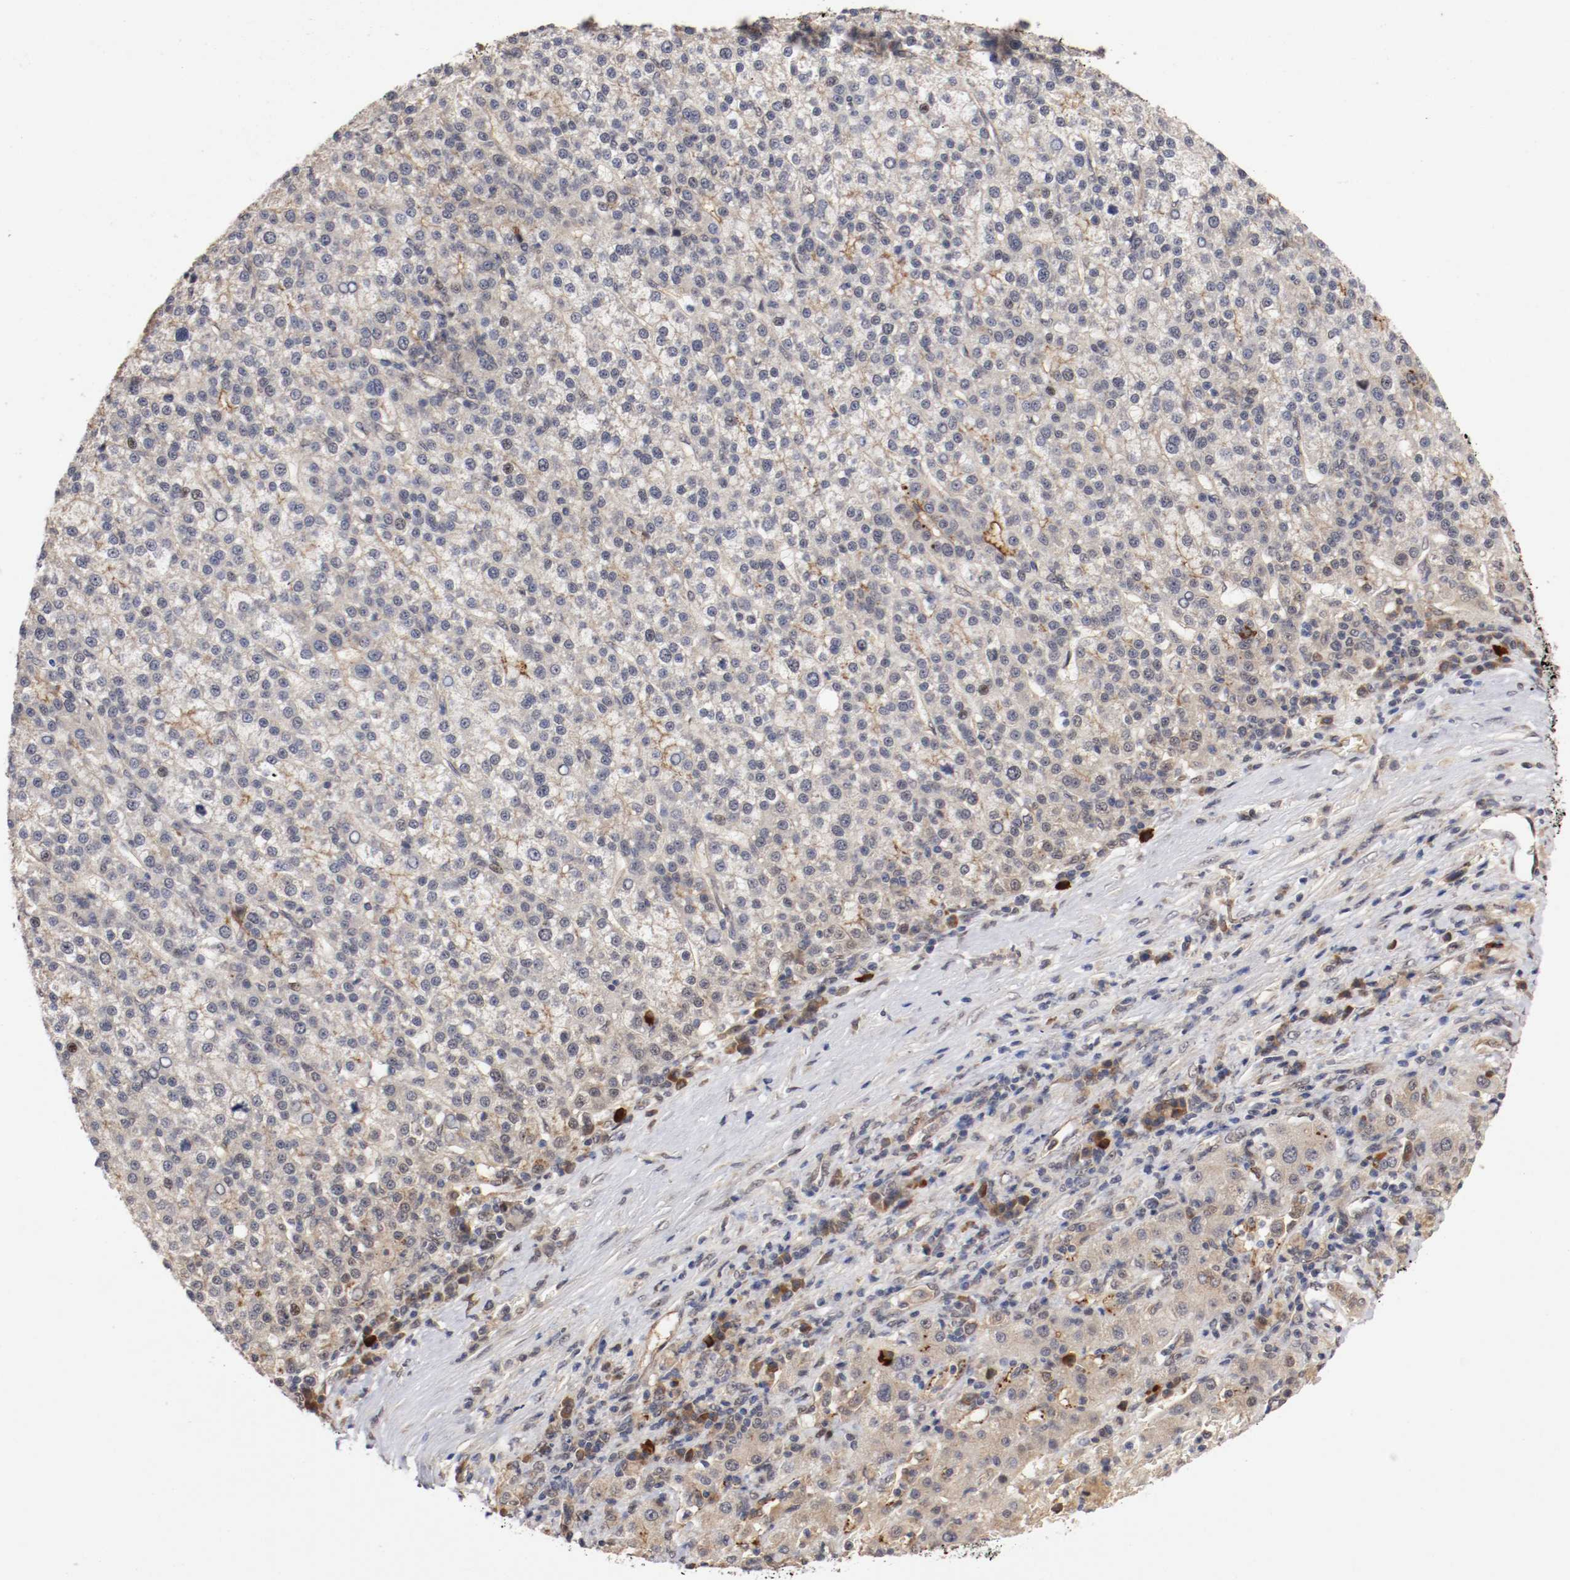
{"staining": {"intensity": "weak", "quantity": "<25%", "location": "cytoplasmic/membranous"}, "tissue": "liver cancer", "cell_type": "Tumor cells", "image_type": "cancer", "snomed": [{"axis": "morphology", "description": "Carcinoma, Hepatocellular, NOS"}, {"axis": "topography", "description": "Liver"}], "caption": "High magnification brightfield microscopy of liver hepatocellular carcinoma stained with DAB (brown) and counterstained with hematoxylin (blue): tumor cells show no significant expression. (Brightfield microscopy of DAB immunohistochemistry (IHC) at high magnification).", "gene": "DNMT3B", "patient": {"sex": "female", "age": 58}}